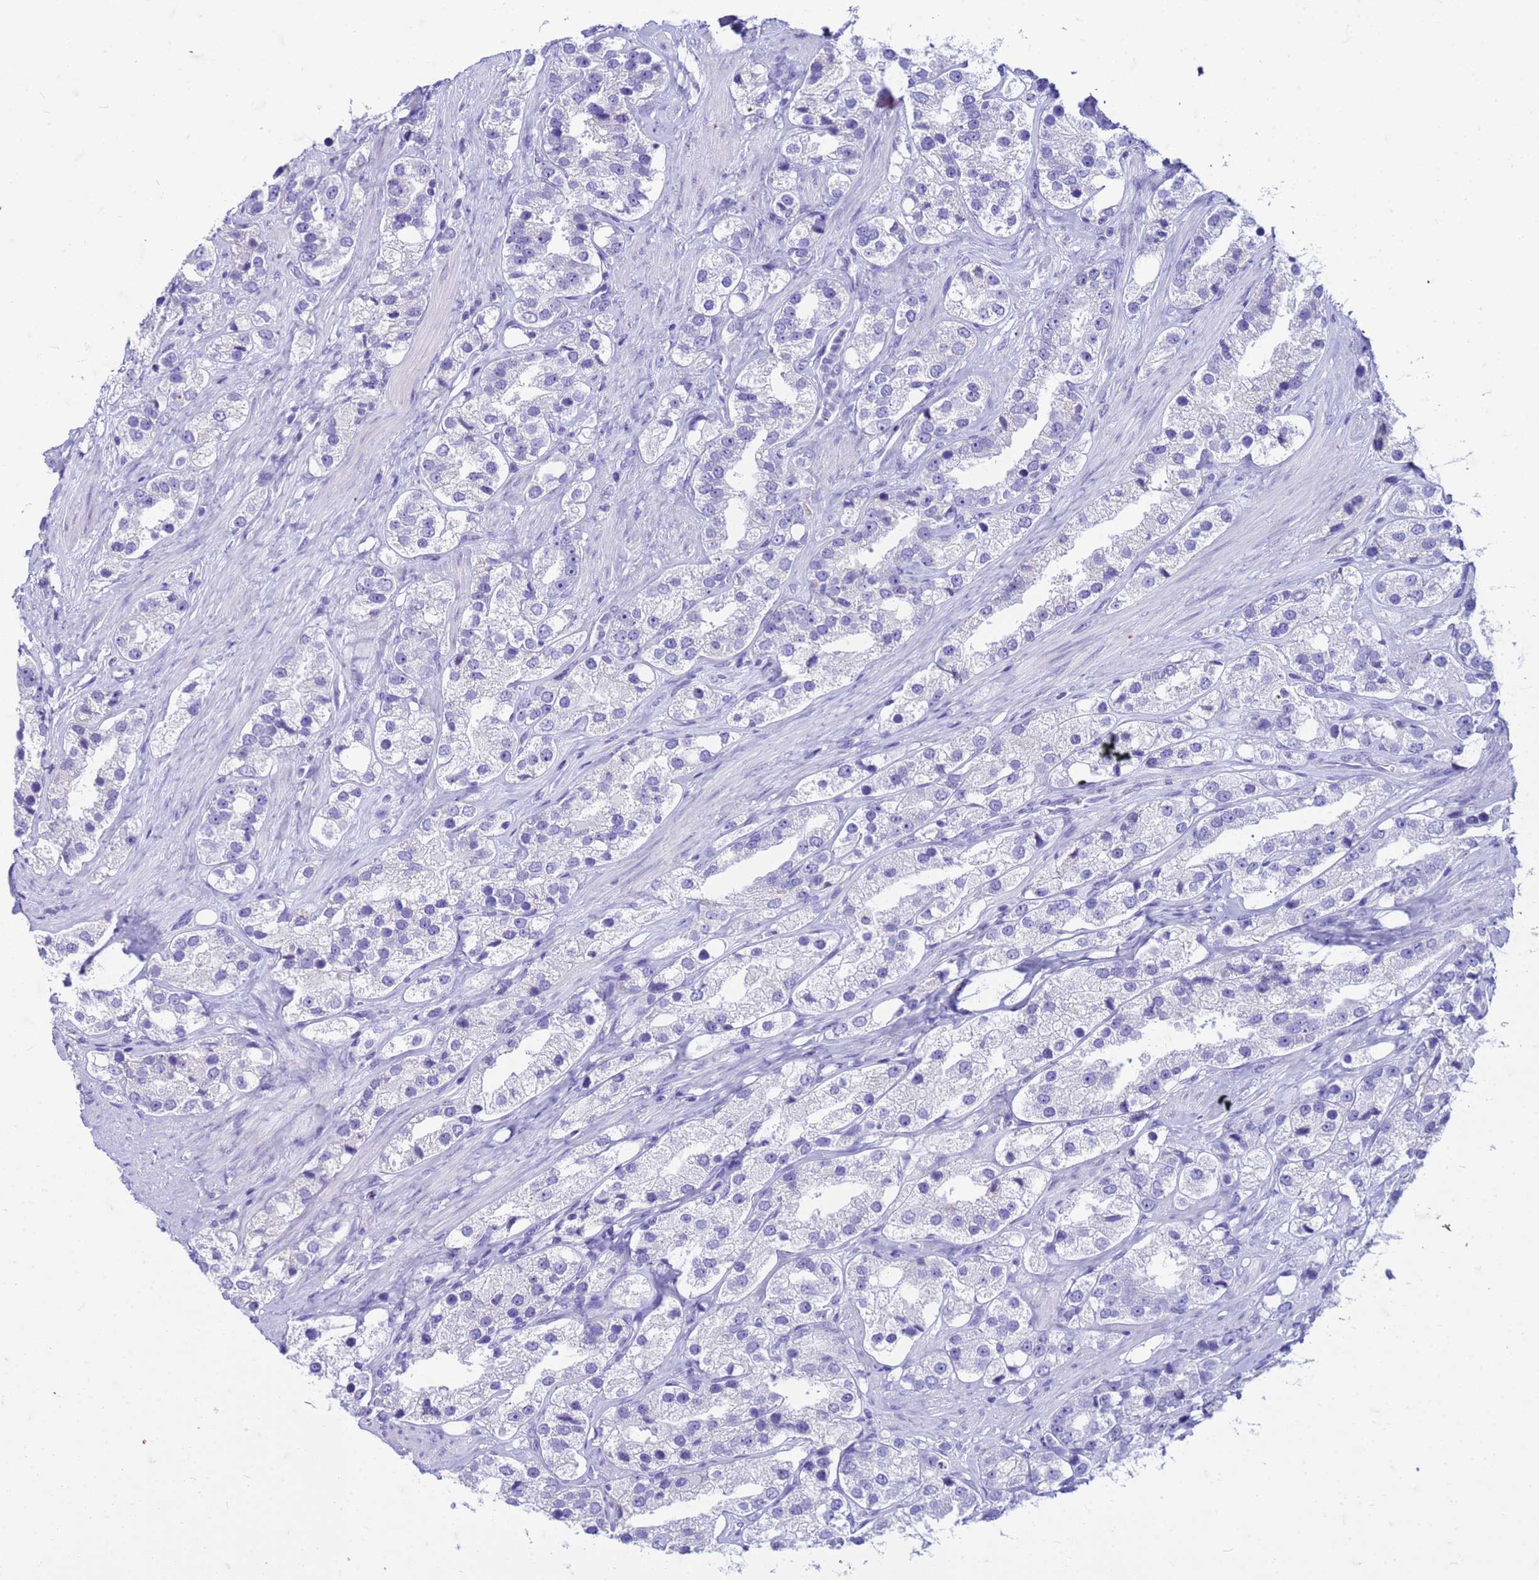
{"staining": {"intensity": "negative", "quantity": "none", "location": "none"}, "tissue": "prostate cancer", "cell_type": "Tumor cells", "image_type": "cancer", "snomed": [{"axis": "morphology", "description": "Adenocarcinoma, NOS"}, {"axis": "topography", "description": "Prostate"}], "caption": "An immunohistochemistry (IHC) photomicrograph of prostate cancer (adenocarcinoma) is shown. There is no staining in tumor cells of prostate cancer (adenocarcinoma).", "gene": "CFAP100", "patient": {"sex": "male", "age": 79}}